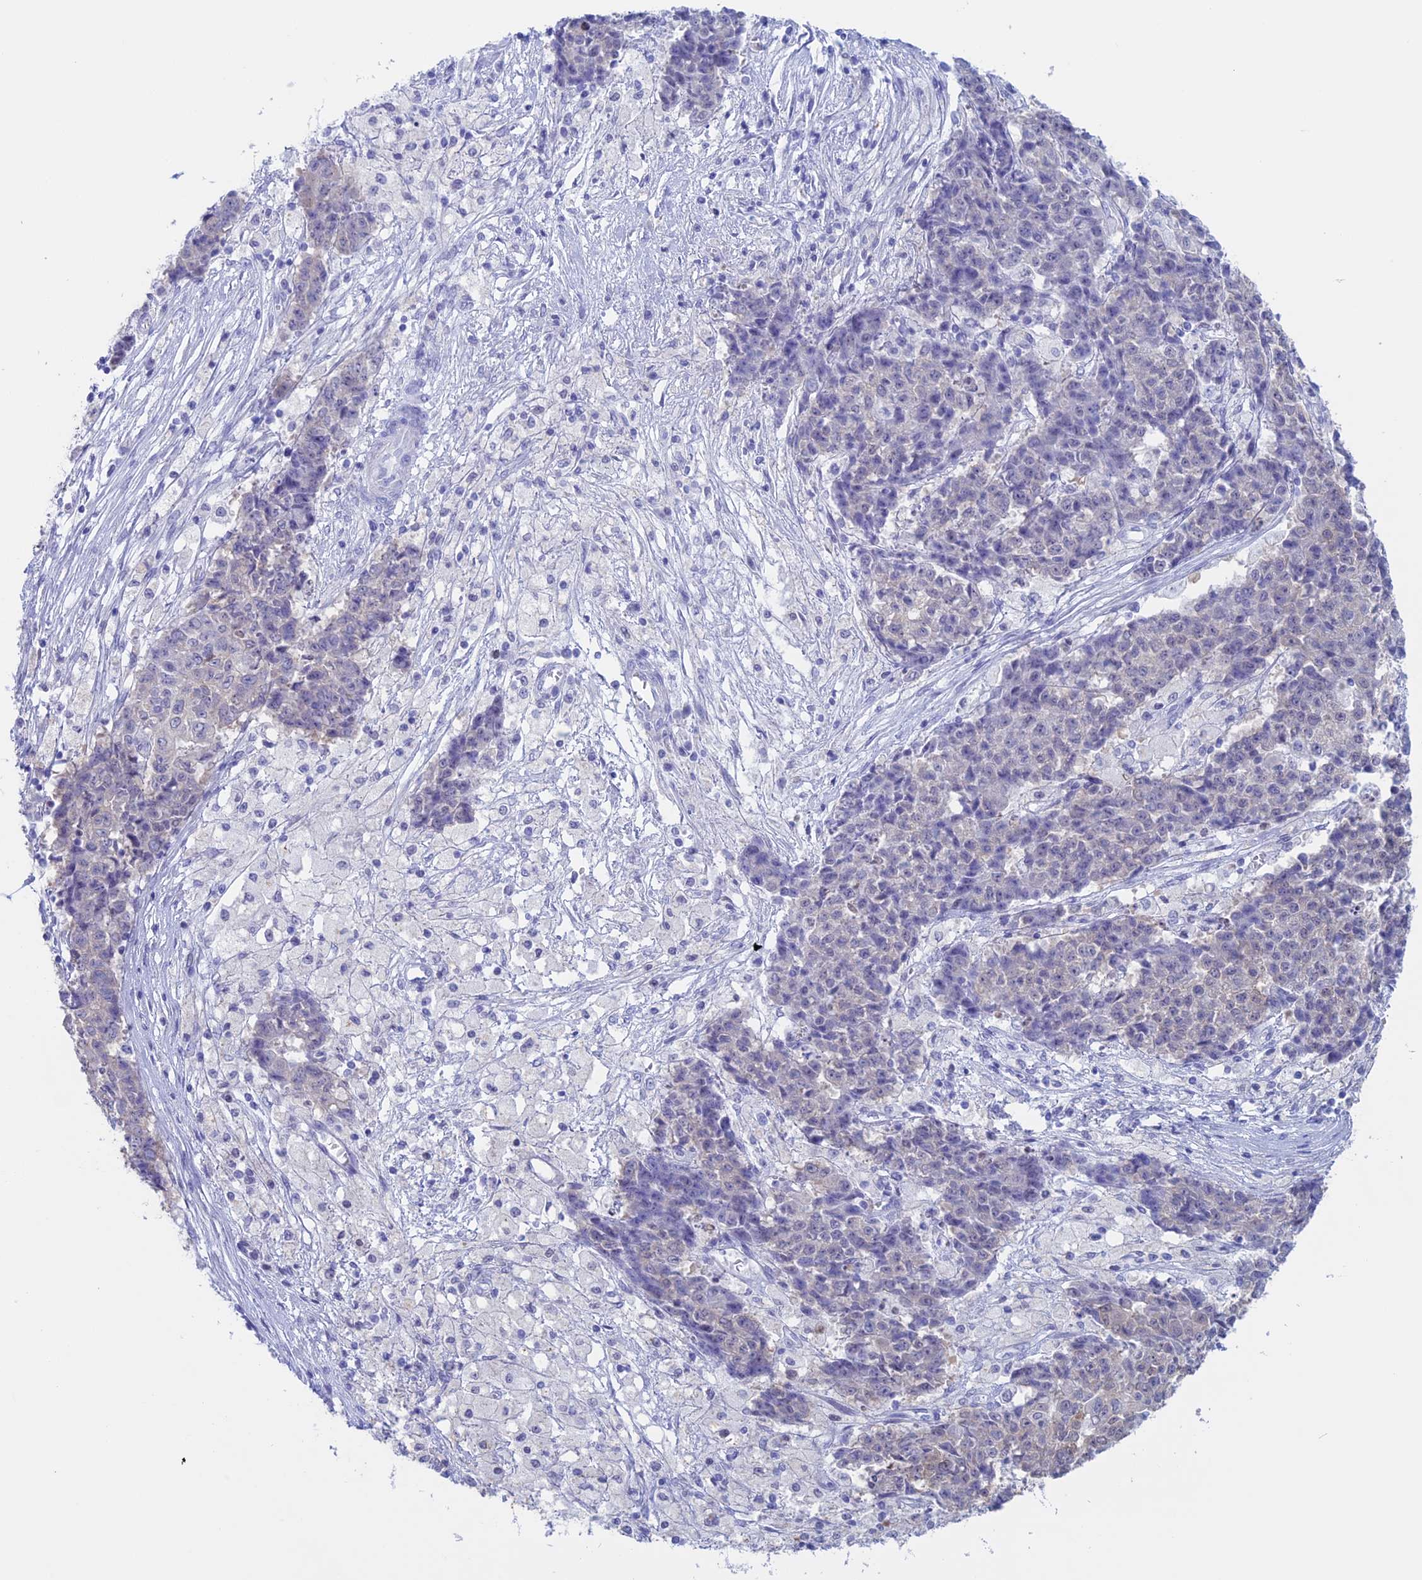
{"staining": {"intensity": "weak", "quantity": "<25%", "location": "cytoplasmic/membranous"}, "tissue": "ovarian cancer", "cell_type": "Tumor cells", "image_type": "cancer", "snomed": [{"axis": "morphology", "description": "Carcinoma, endometroid"}, {"axis": "topography", "description": "Ovary"}], "caption": "An image of human ovarian cancer is negative for staining in tumor cells. (DAB (3,3'-diaminobenzidine) IHC with hematoxylin counter stain).", "gene": "LHFPL2", "patient": {"sex": "female", "age": 42}}